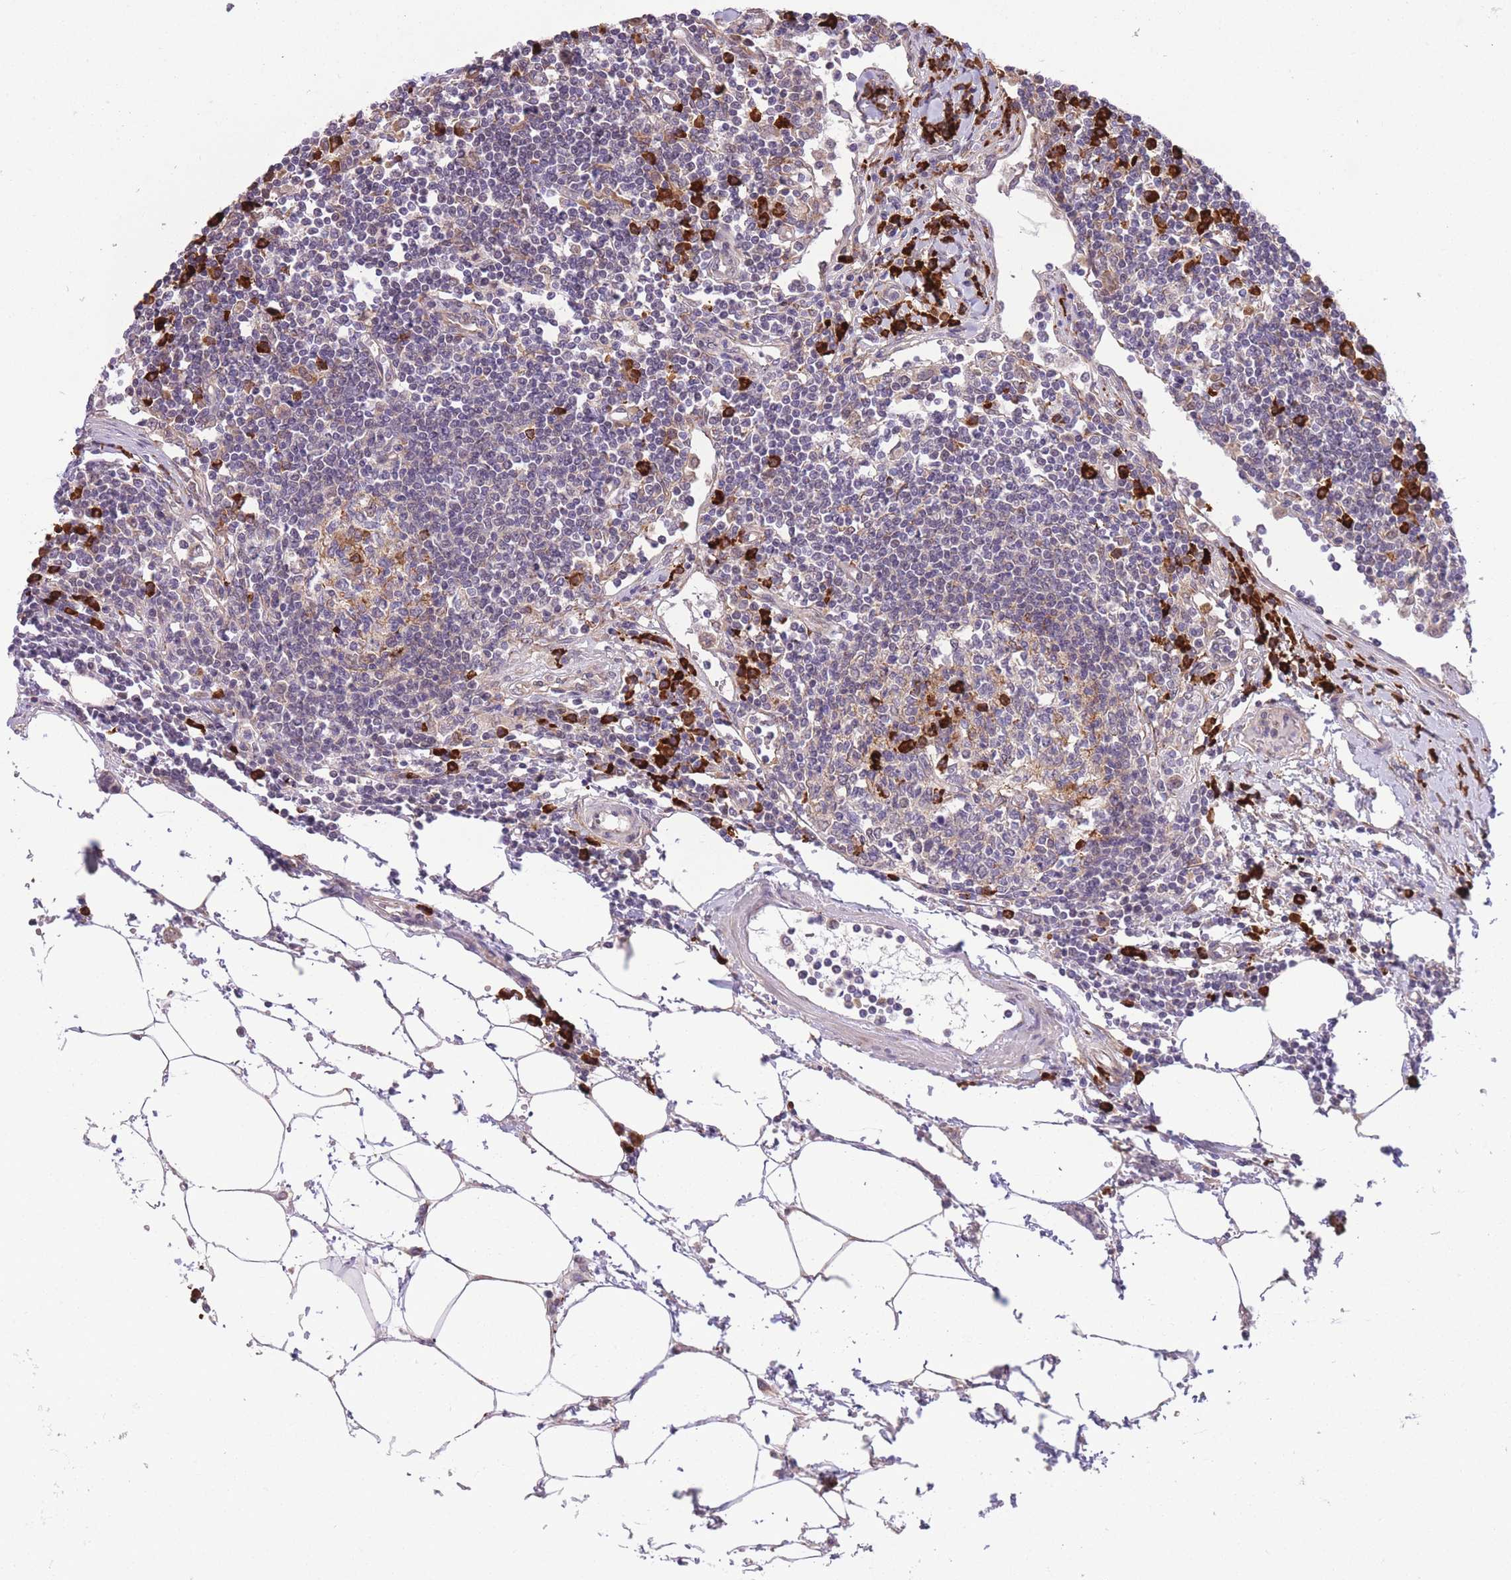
{"staining": {"intensity": "strong", "quantity": "<25%", "location": "cytoplasmic/membranous"}, "tissue": "lymph node", "cell_type": "Germinal center cells", "image_type": "normal", "snomed": [{"axis": "morphology", "description": "Adenocarcinoma, NOS"}, {"axis": "topography", "description": "Lymph node"}], "caption": "Immunohistochemical staining of unremarkable lymph node displays medium levels of strong cytoplasmic/membranous expression in about <25% of germinal center cells. (IHC, brightfield microscopy, high magnification).", "gene": "EXOSC8", "patient": {"sex": "female", "age": 62}}